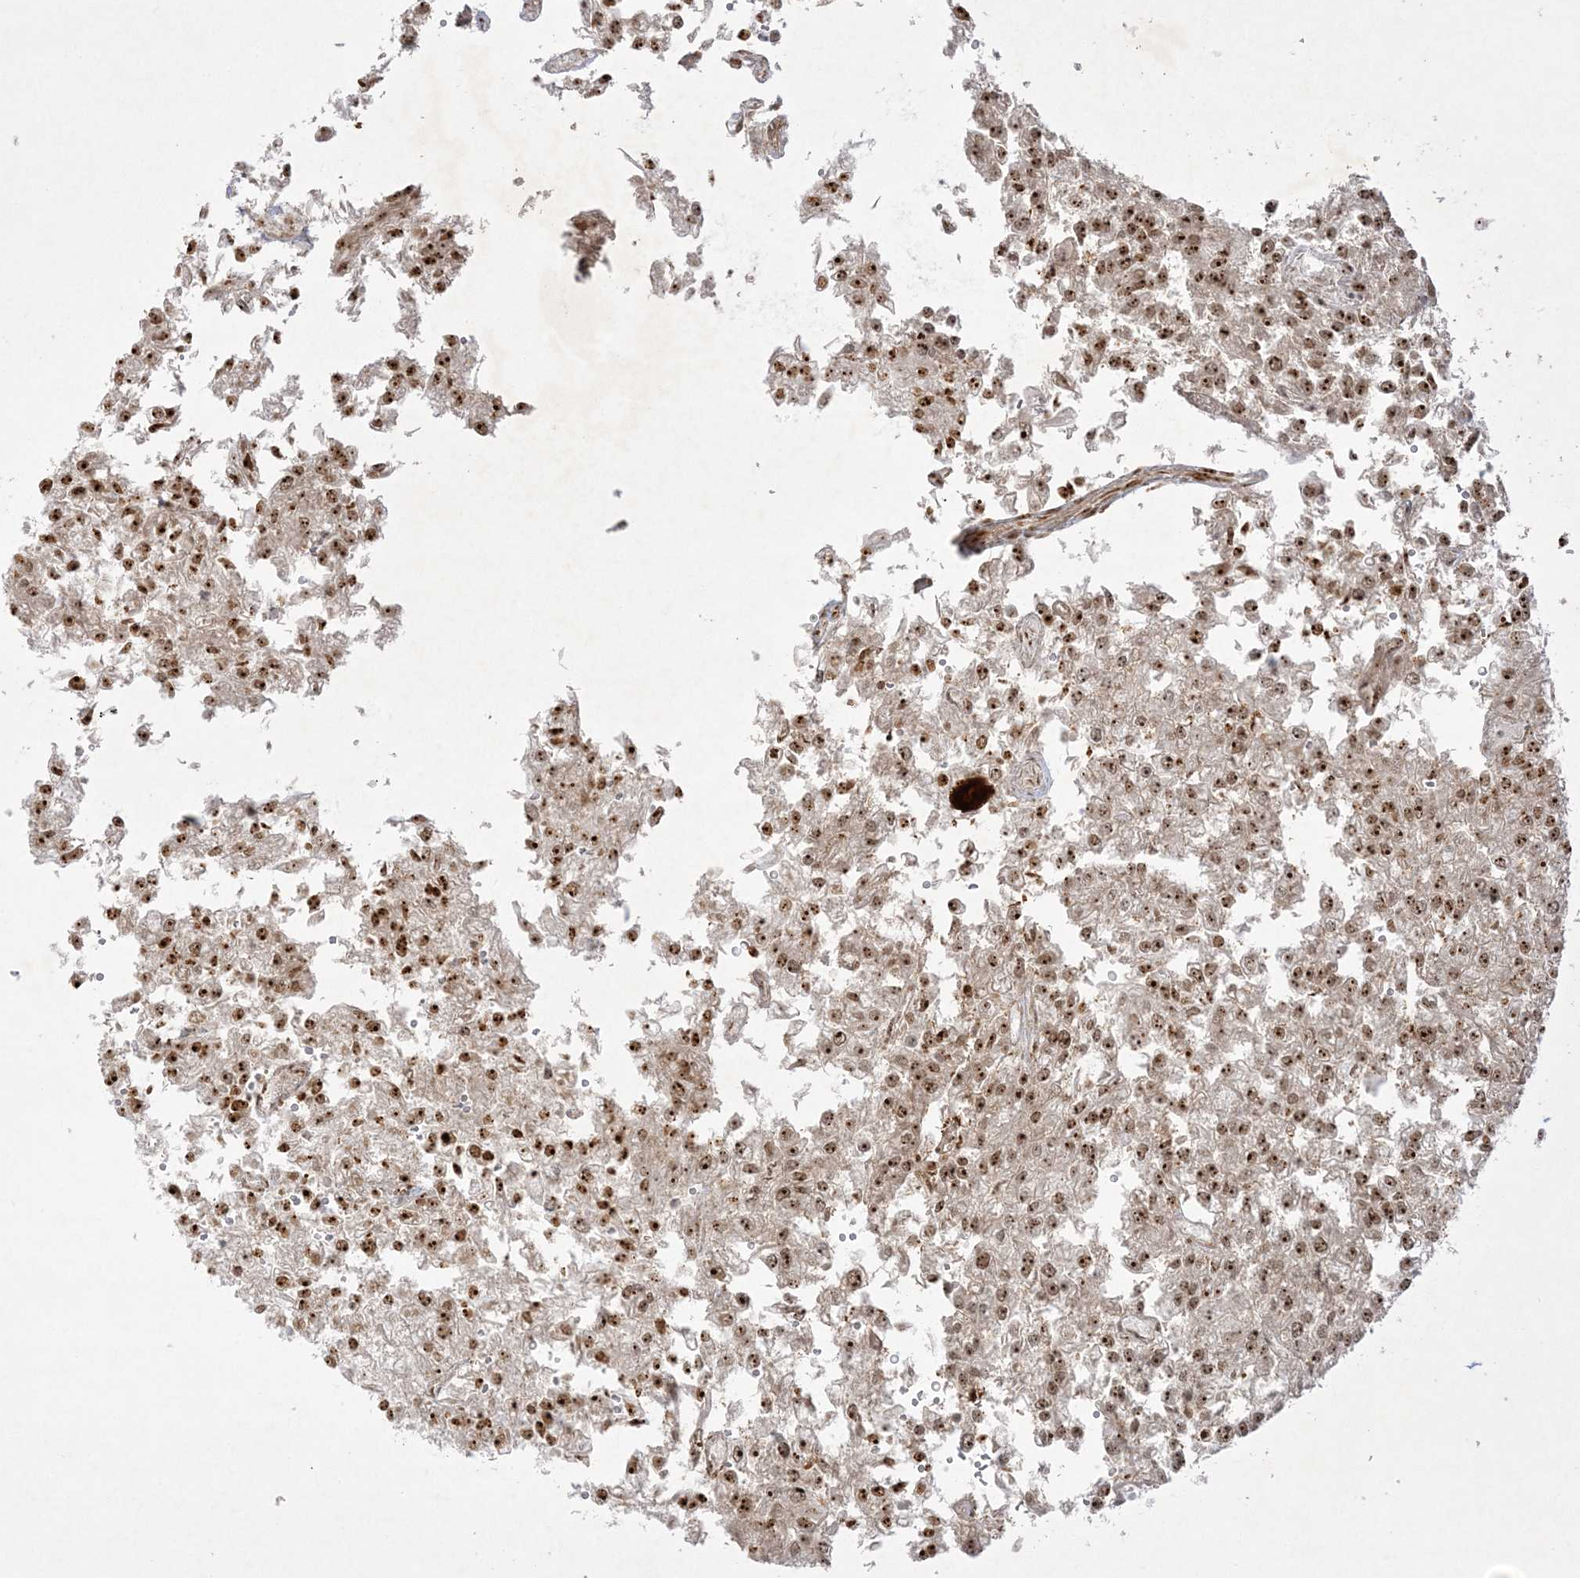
{"staining": {"intensity": "strong", "quantity": ">75%", "location": "nuclear"}, "tissue": "renal cancer", "cell_type": "Tumor cells", "image_type": "cancer", "snomed": [{"axis": "morphology", "description": "Adenocarcinoma, NOS"}, {"axis": "topography", "description": "Kidney"}], "caption": "Brown immunohistochemical staining in human renal adenocarcinoma reveals strong nuclear staining in approximately >75% of tumor cells.", "gene": "NPM3", "patient": {"sex": "female", "age": 54}}